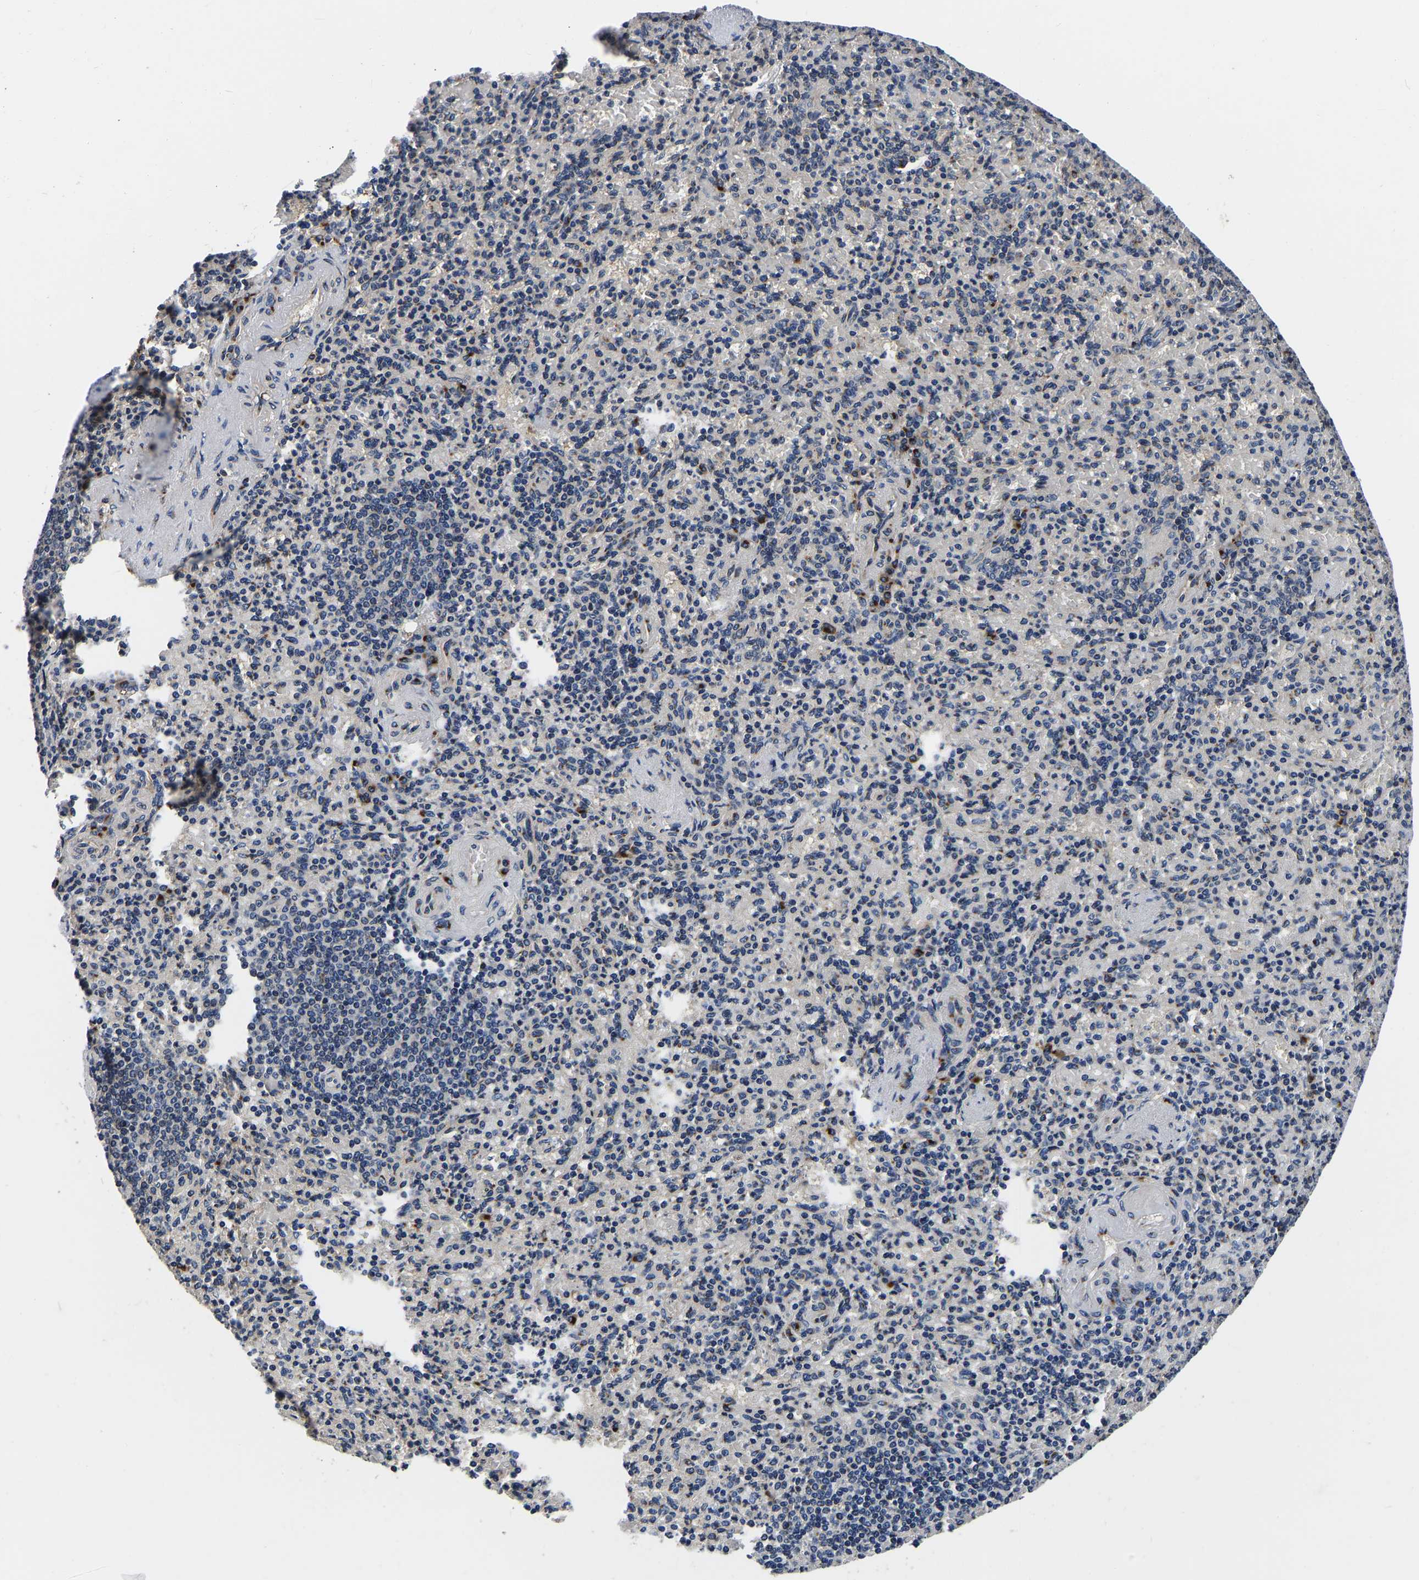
{"staining": {"intensity": "weak", "quantity": "<25%", "location": "cytoplasmic/membranous"}, "tissue": "spleen", "cell_type": "Cells in red pulp", "image_type": "normal", "snomed": [{"axis": "morphology", "description": "Normal tissue, NOS"}, {"axis": "topography", "description": "Spleen"}], "caption": "An immunohistochemistry (IHC) micrograph of benign spleen is shown. There is no staining in cells in red pulp of spleen.", "gene": "RABAC1", "patient": {"sex": "female", "age": 74}}